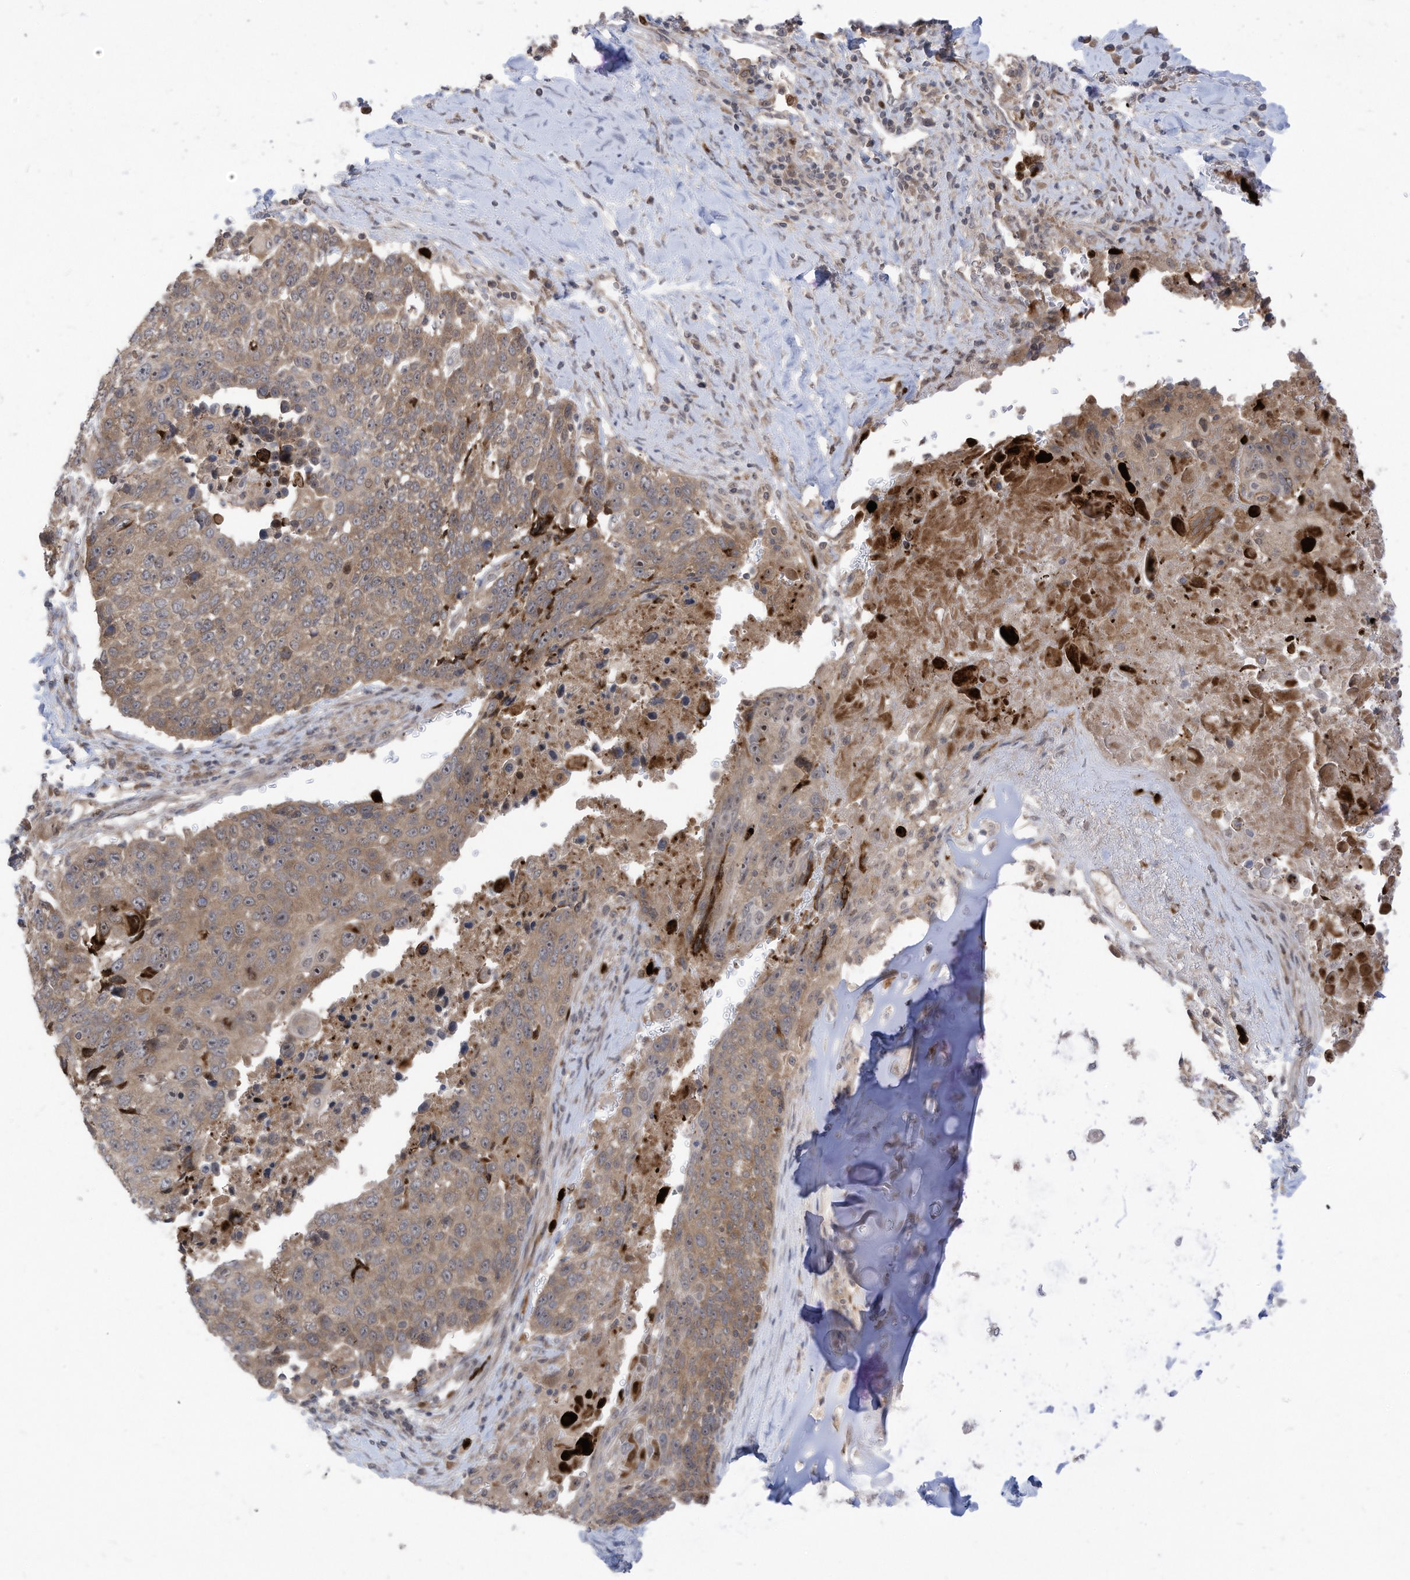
{"staining": {"intensity": "moderate", "quantity": "<25%", "location": "cytoplasmic/membranous"}, "tissue": "lung cancer", "cell_type": "Tumor cells", "image_type": "cancer", "snomed": [{"axis": "morphology", "description": "Squamous cell carcinoma, NOS"}, {"axis": "topography", "description": "Lung"}], "caption": "Immunohistochemistry (IHC) photomicrograph of lung cancer (squamous cell carcinoma) stained for a protein (brown), which reveals low levels of moderate cytoplasmic/membranous expression in about <25% of tumor cells.", "gene": "CNKSR1", "patient": {"sex": "male", "age": 66}}